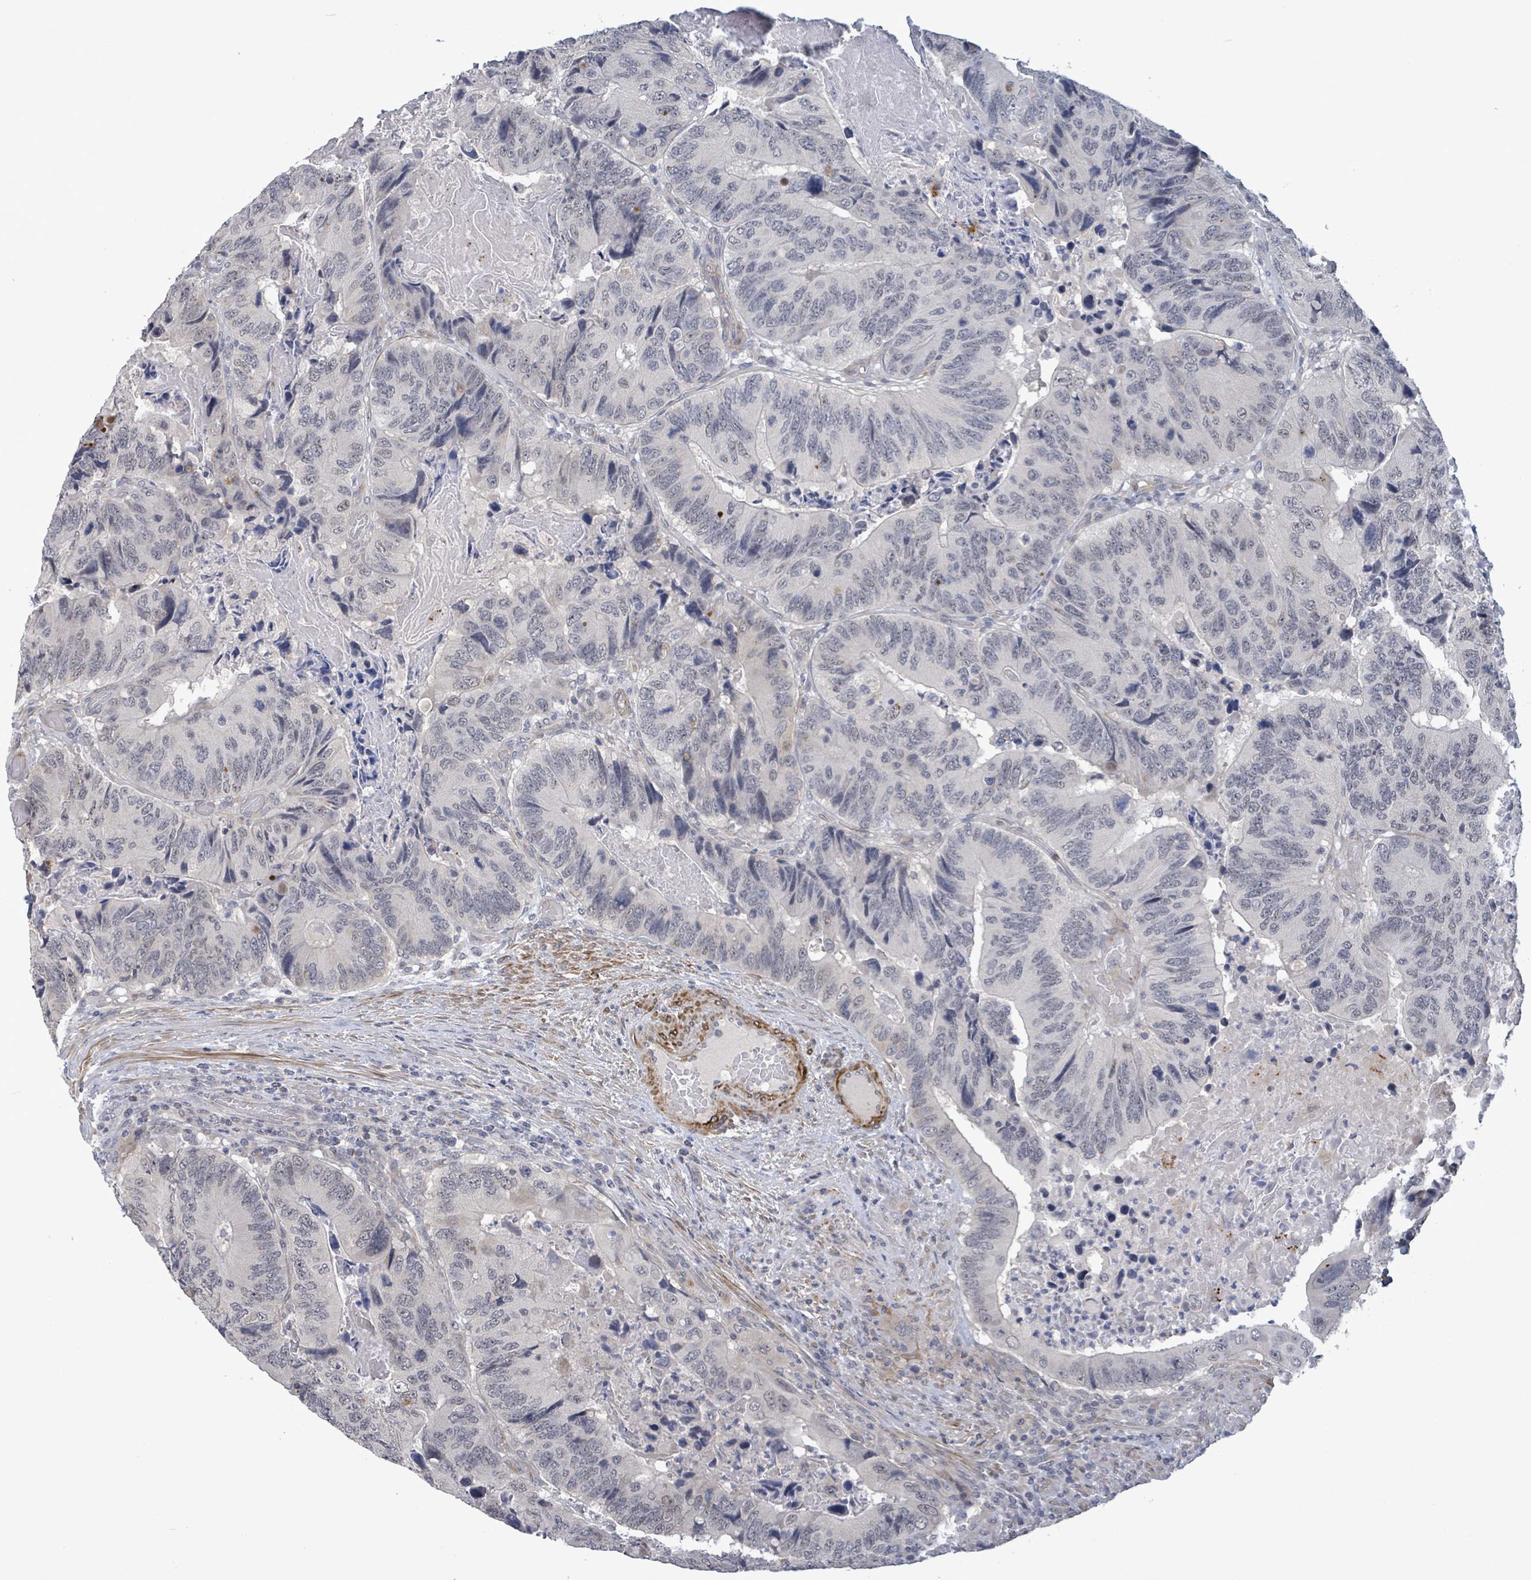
{"staining": {"intensity": "negative", "quantity": "none", "location": "none"}, "tissue": "colorectal cancer", "cell_type": "Tumor cells", "image_type": "cancer", "snomed": [{"axis": "morphology", "description": "Adenocarcinoma, NOS"}, {"axis": "topography", "description": "Colon"}], "caption": "Immunohistochemical staining of colorectal adenocarcinoma shows no significant staining in tumor cells.", "gene": "AMMECR1", "patient": {"sex": "male", "age": 84}}